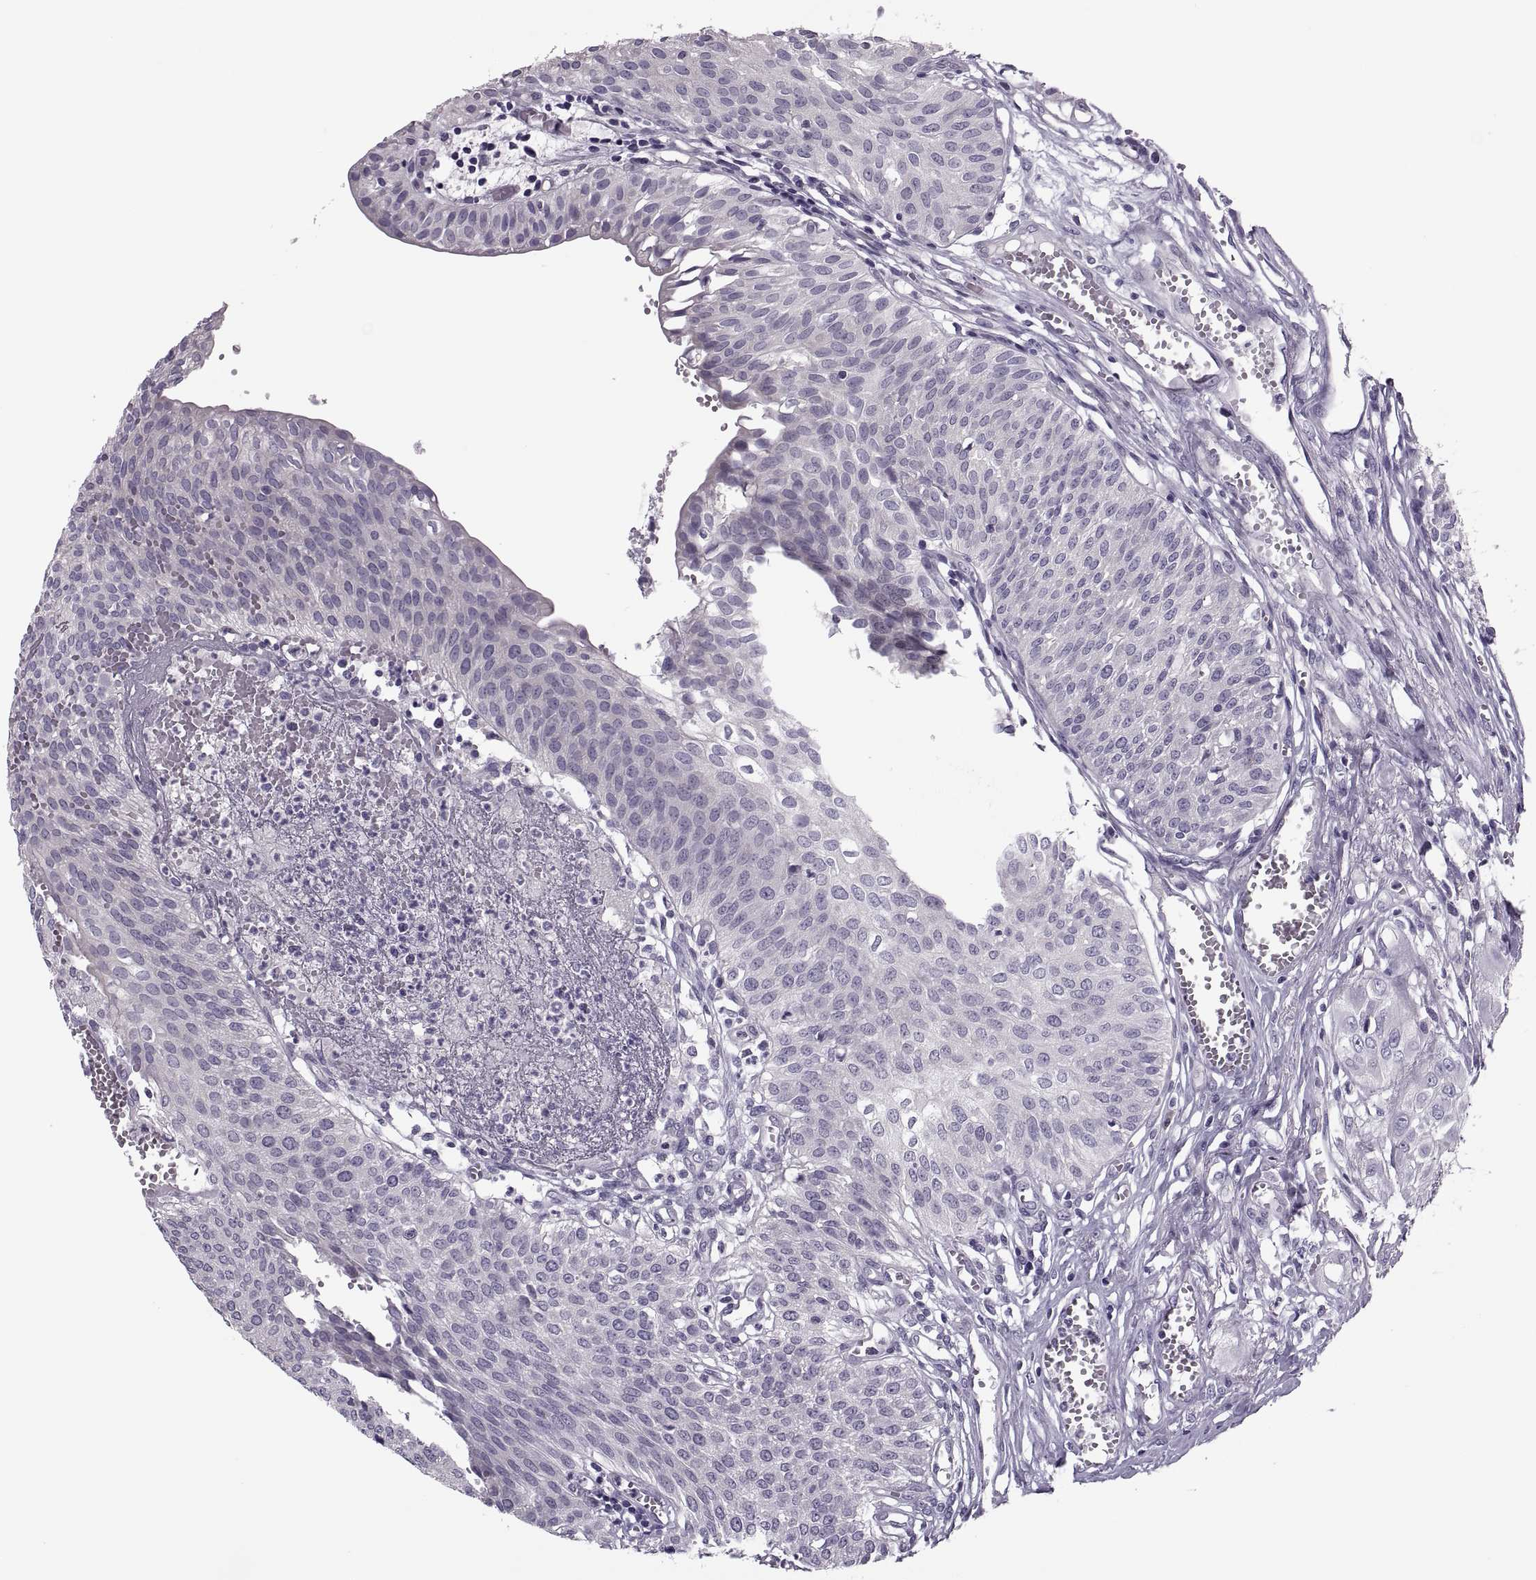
{"staining": {"intensity": "negative", "quantity": "none", "location": "none"}, "tissue": "urothelial cancer", "cell_type": "Tumor cells", "image_type": "cancer", "snomed": [{"axis": "morphology", "description": "Urothelial carcinoma, High grade"}, {"axis": "topography", "description": "Urinary bladder"}], "caption": "Tumor cells show no significant expression in urothelial carcinoma (high-grade). (Brightfield microscopy of DAB IHC at high magnification).", "gene": "PRSS54", "patient": {"sex": "male", "age": 57}}